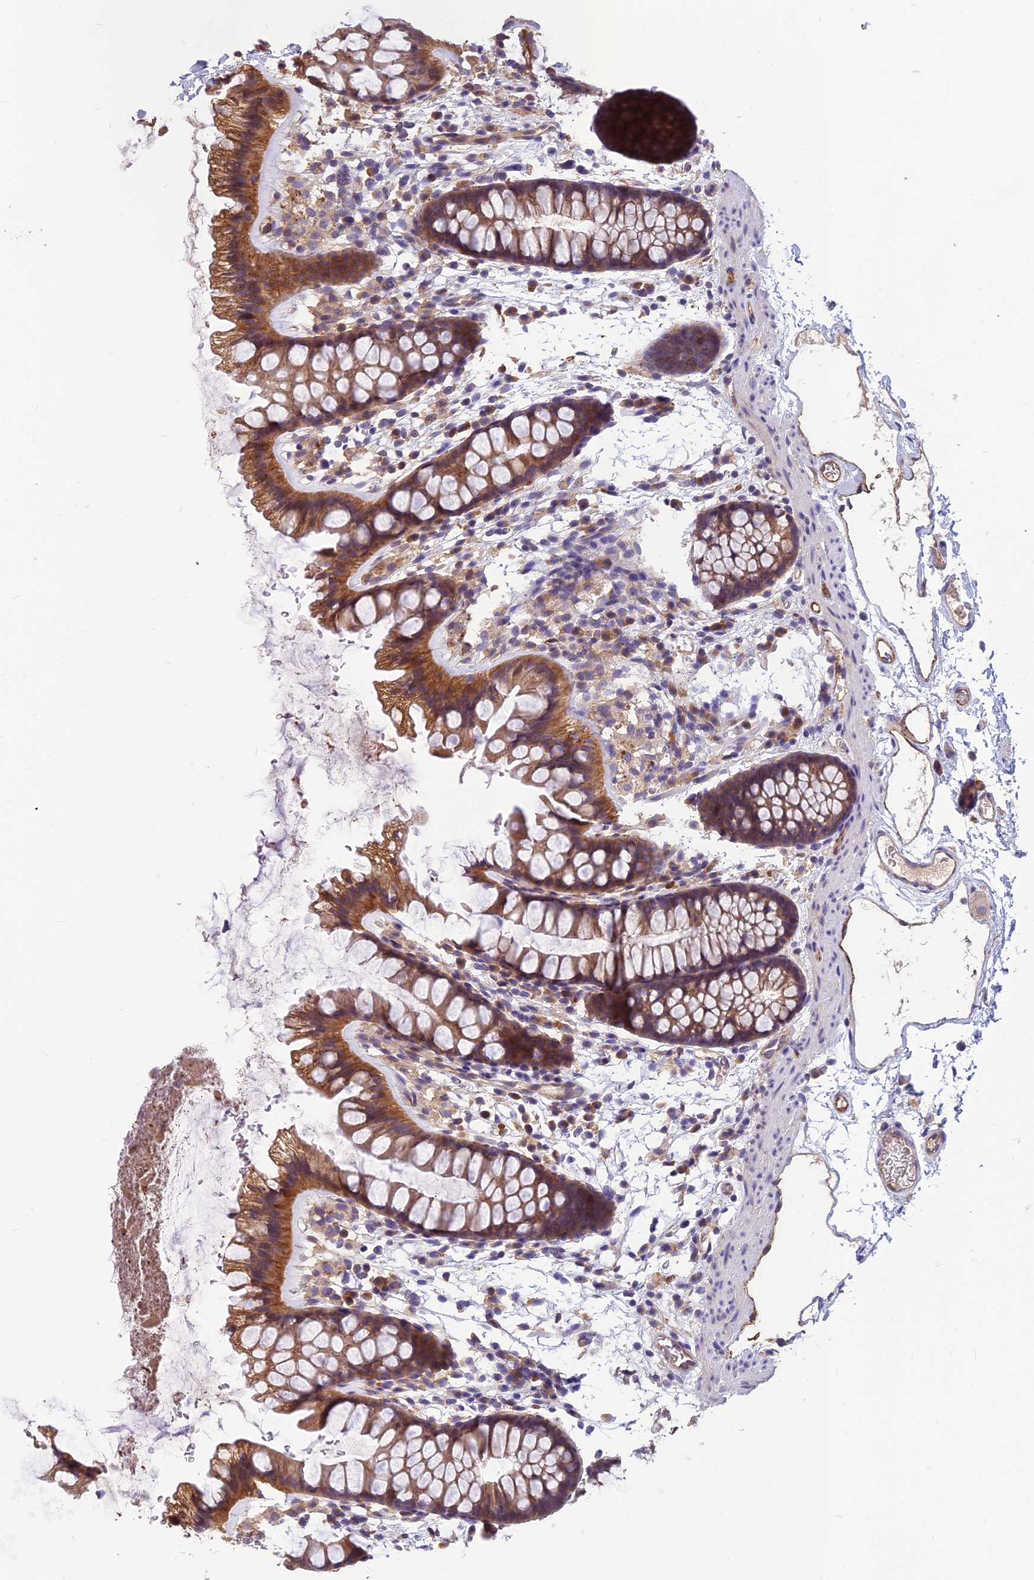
{"staining": {"intensity": "moderate", "quantity": ">75%", "location": "cytoplasmic/membranous"}, "tissue": "colon", "cell_type": "Endothelial cells", "image_type": "normal", "snomed": [{"axis": "morphology", "description": "Normal tissue, NOS"}, {"axis": "topography", "description": "Colon"}], "caption": "Endothelial cells display moderate cytoplasmic/membranous staining in approximately >75% of cells in unremarkable colon.", "gene": "TSPAN15", "patient": {"sex": "female", "age": 62}}